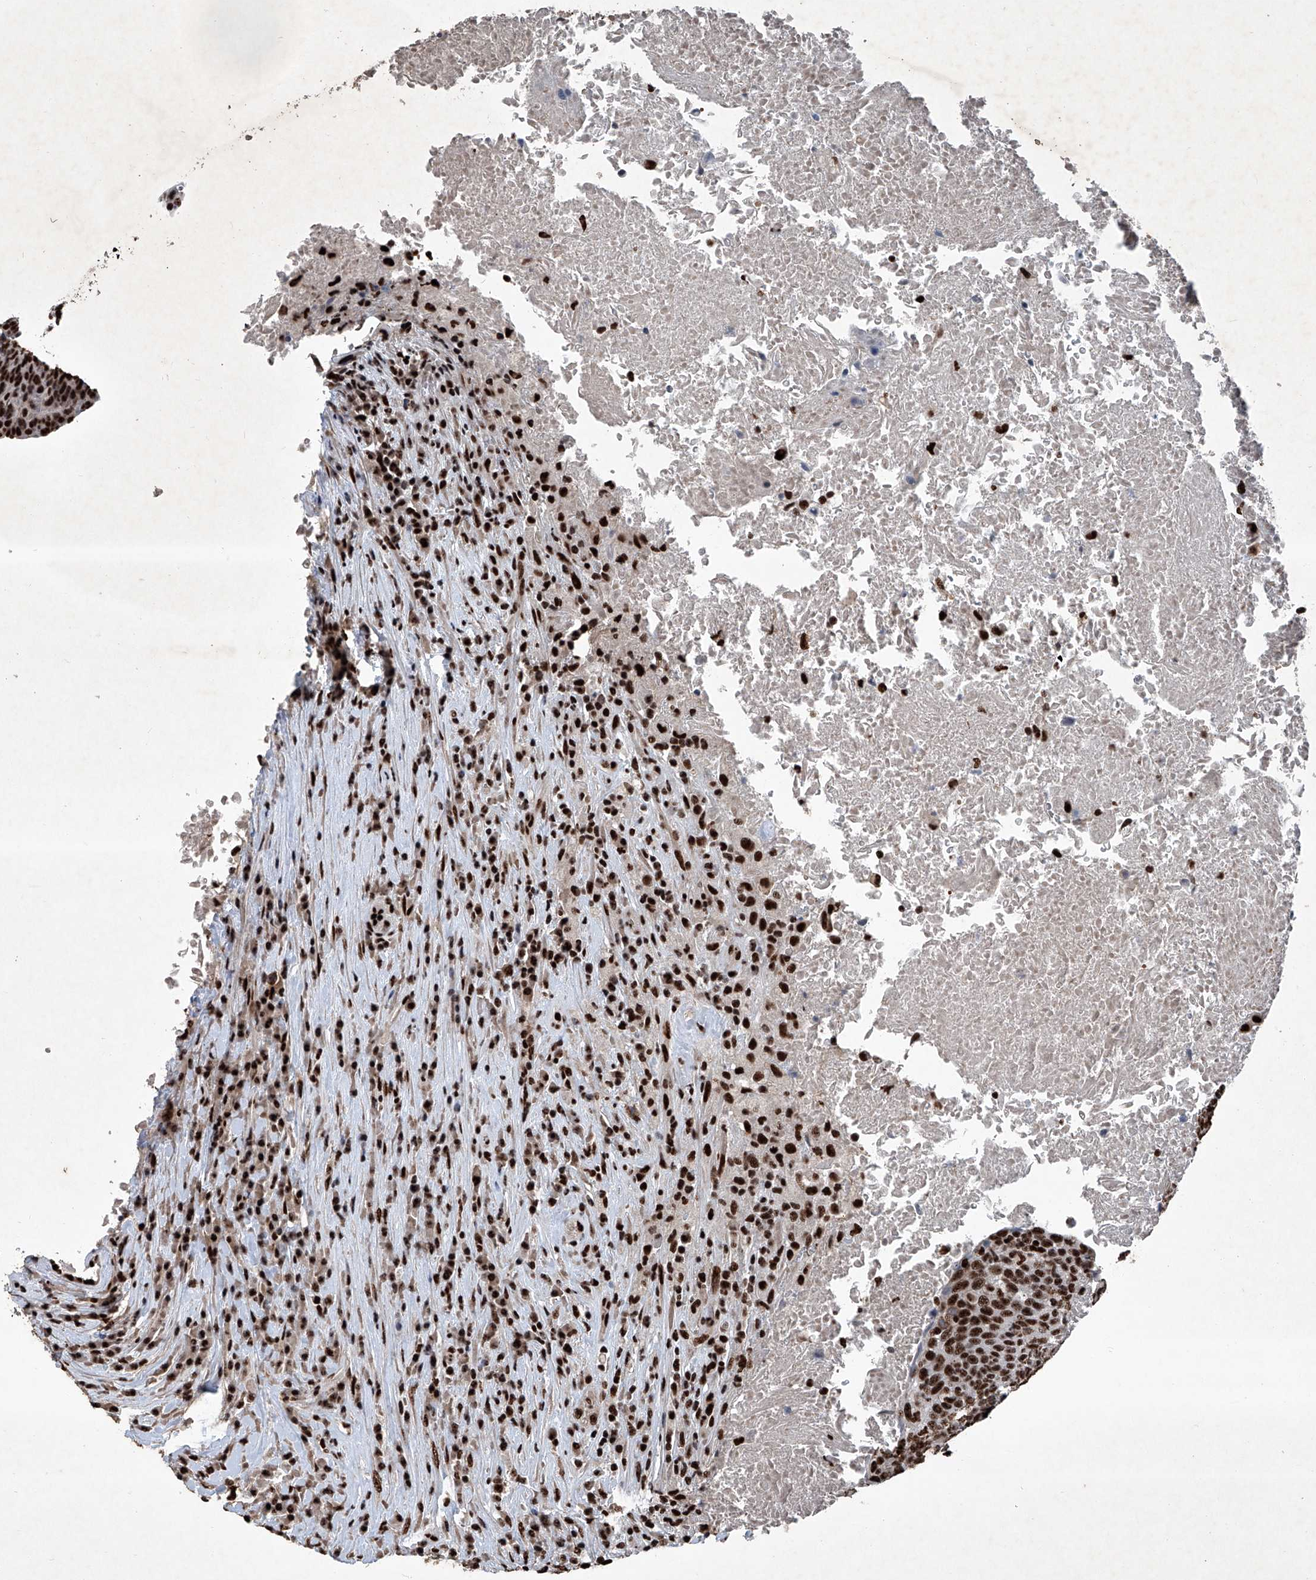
{"staining": {"intensity": "strong", "quantity": ">75%", "location": "nuclear"}, "tissue": "head and neck cancer", "cell_type": "Tumor cells", "image_type": "cancer", "snomed": [{"axis": "morphology", "description": "Squamous cell carcinoma, NOS"}, {"axis": "morphology", "description": "Squamous cell carcinoma, metastatic, NOS"}, {"axis": "topography", "description": "Lymph node"}, {"axis": "topography", "description": "Head-Neck"}], "caption": "High-magnification brightfield microscopy of head and neck cancer (metastatic squamous cell carcinoma) stained with DAB (brown) and counterstained with hematoxylin (blue). tumor cells exhibit strong nuclear positivity is appreciated in approximately>75% of cells.", "gene": "DDX39B", "patient": {"sex": "male", "age": 62}}